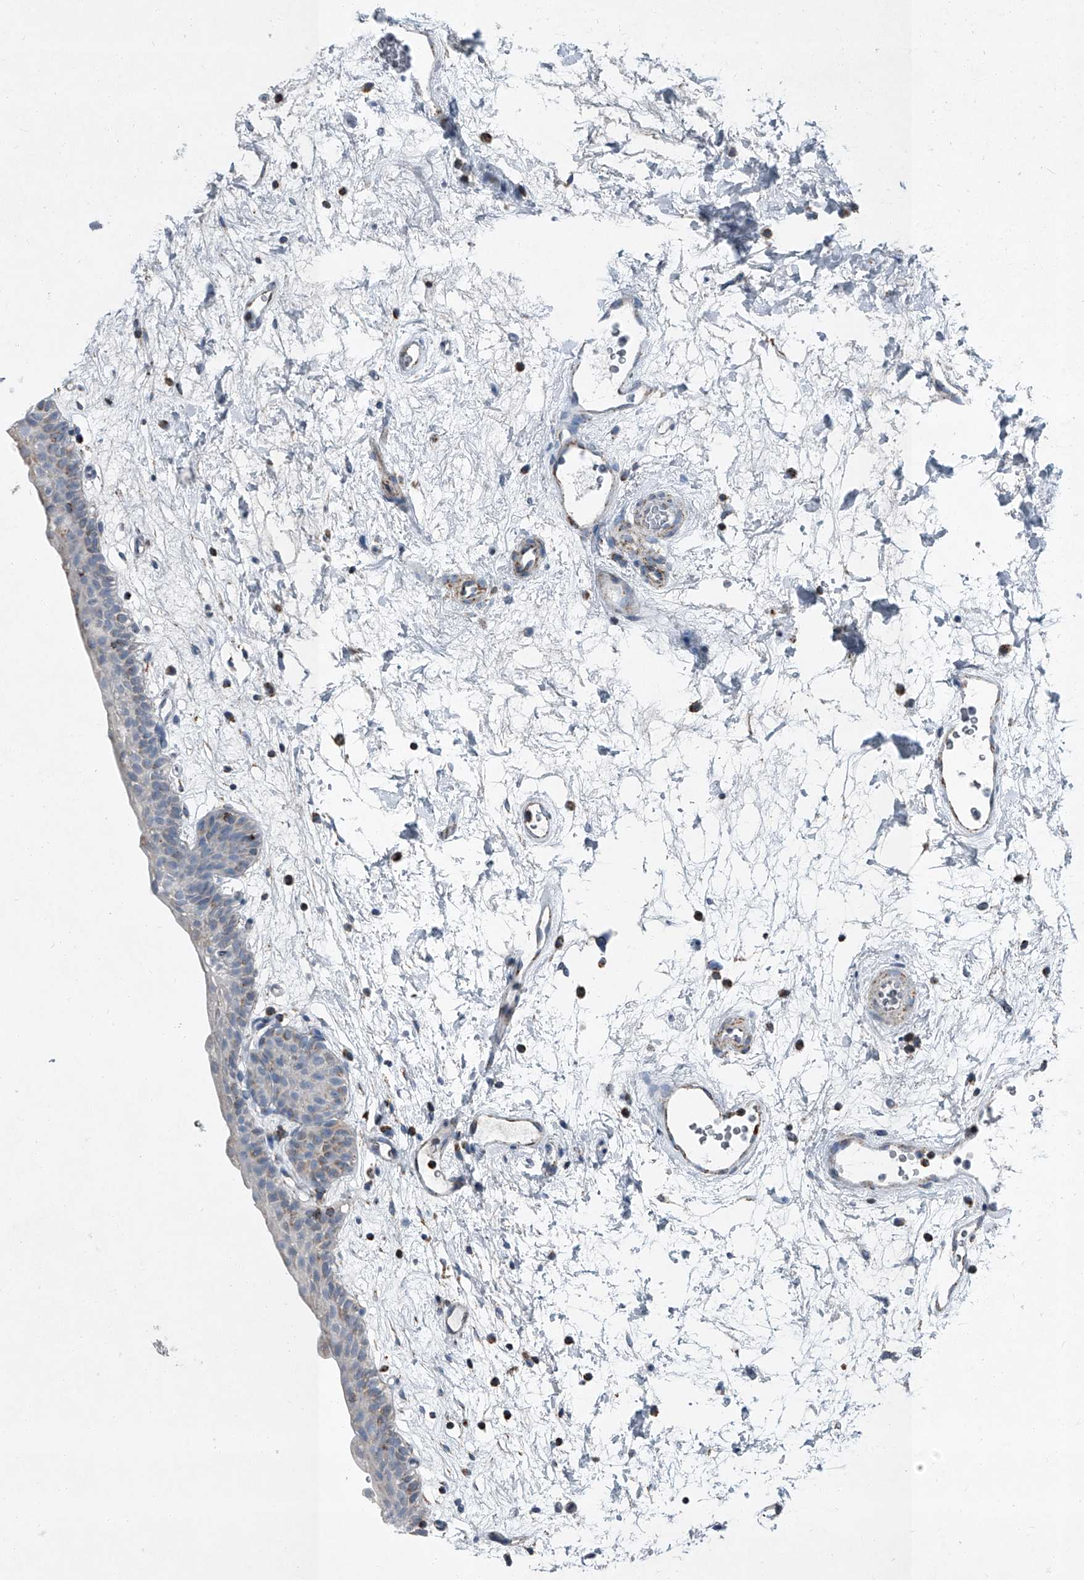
{"staining": {"intensity": "weak", "quantity": "25%-75%", "location": "cytoplasmic/membranous"}, "tissue": "urinary bladder", "cell_type": "Urothelial cells", "image_type": "normal", "snomed": [{"axis": "morphology", "description": "Normal tissue, NOS"}, {"axis": "topography", "description": "Urinary bladder"}], "caption": "A low amount of weak cytoplasmic/membranous expression is appreciated in about 25%-75% of urothelial cells in unremarkable urinary bladder. The protein is stained brown, and the nuclei are stained in blue (DAB IHC with brightfield microscopy, high magnification).", "gene": "CHRNA7", "patient": {"sex": "male", "age": 83}}